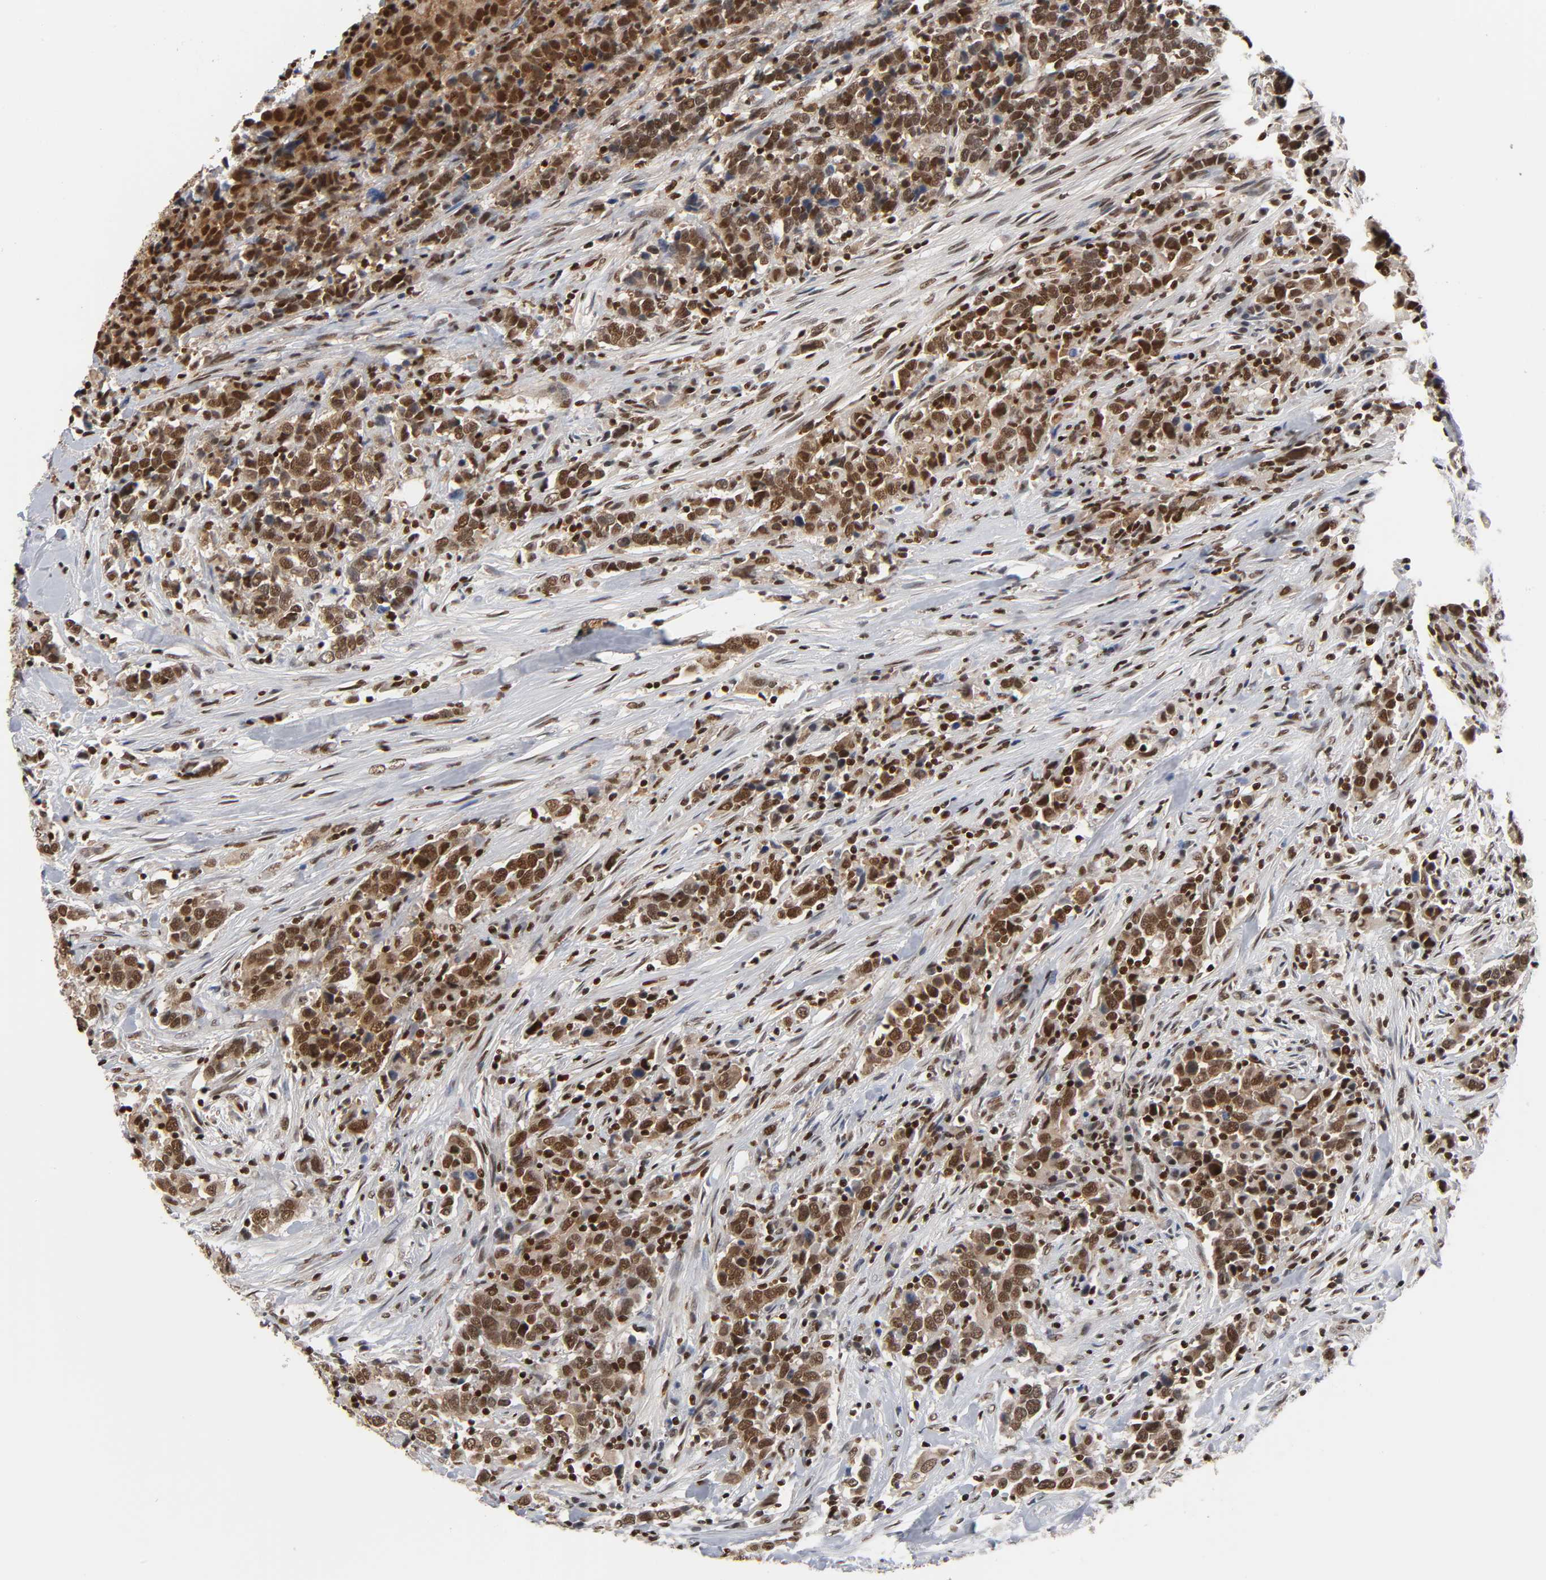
{"staining": {"intensity": "strong", "quantity": ">75%", "location": "nuclear"}, "tissue": "urothelial cancer", "cell_type": "Tumor cells", "image_type": "cancer", "snomed": [{"axis": "morphology", "description": "Urothelial carcinoma, High grade"}, {"axis": "topography", "description": "Urinary bladder"}], "caption": "DAB (3,3'-diaminobenzidine) immunohistochemical staining of human urothelial cancer reveals strong nuclear protein expression in approximately >75% of tumor cells.", "gene": "ILKAP", "patient": {"sex": "male", "age": 61}}